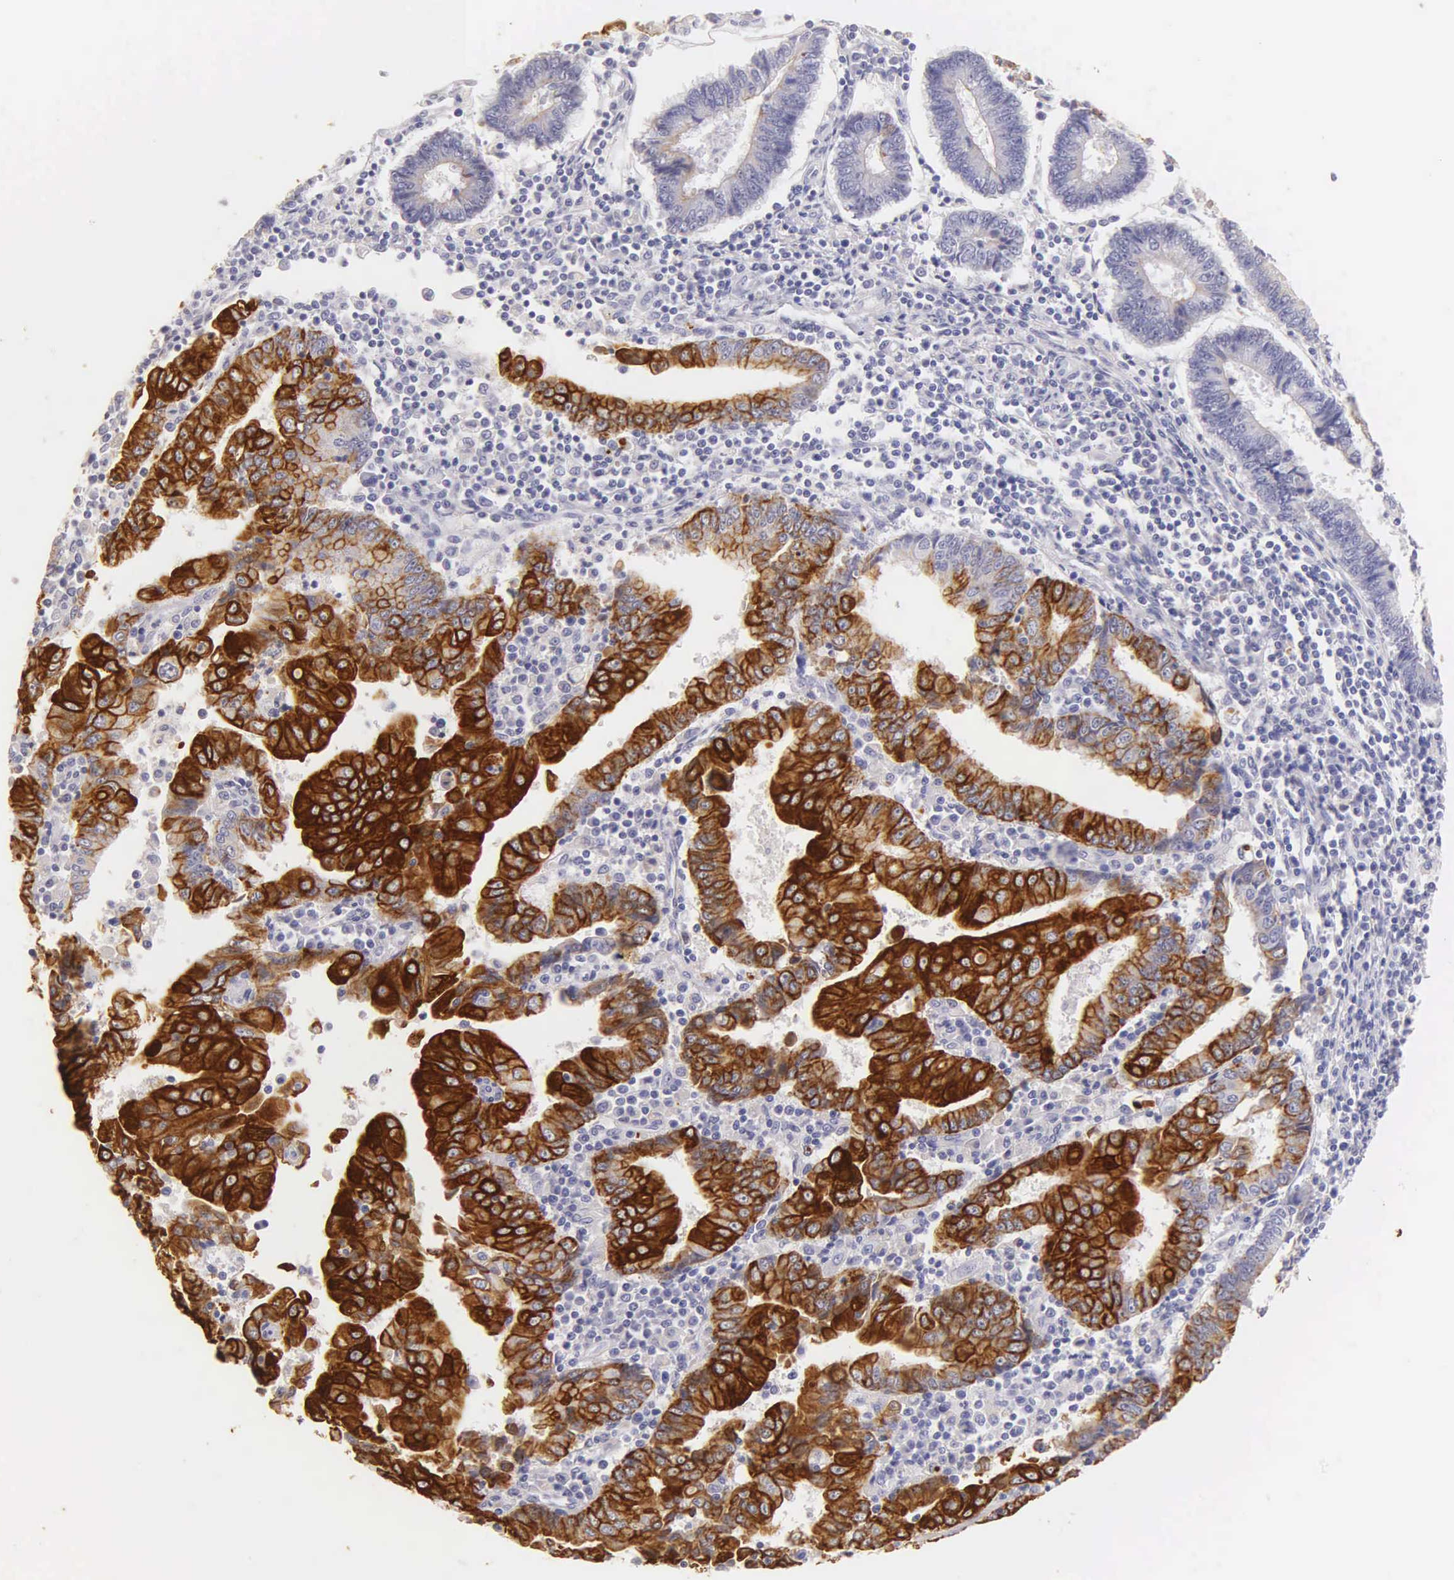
{"staining": {"intensity": "strong", "quantity": ">75%", "location": "cytoplasmic/membranous"}, "tissue": "endometrial cancer", "cell_type": "Tumor cells", "image_type": "cancer", "snomed": [{"axis": "morphology", "description": "Adenocarcinoma, NOS"}, {"axis": "topography", "description": "Endometrium"}], "caption": "A high-resolution photomicrograph shows immunohistochemistry (IHC) staining of endometrial adenocarcinoma, which displays strong cytoplasmic/membranous positivity in approximately >75% of tumor cells.", "gene": "KRT17", "patient": {"sex": "female", "age": 75}}